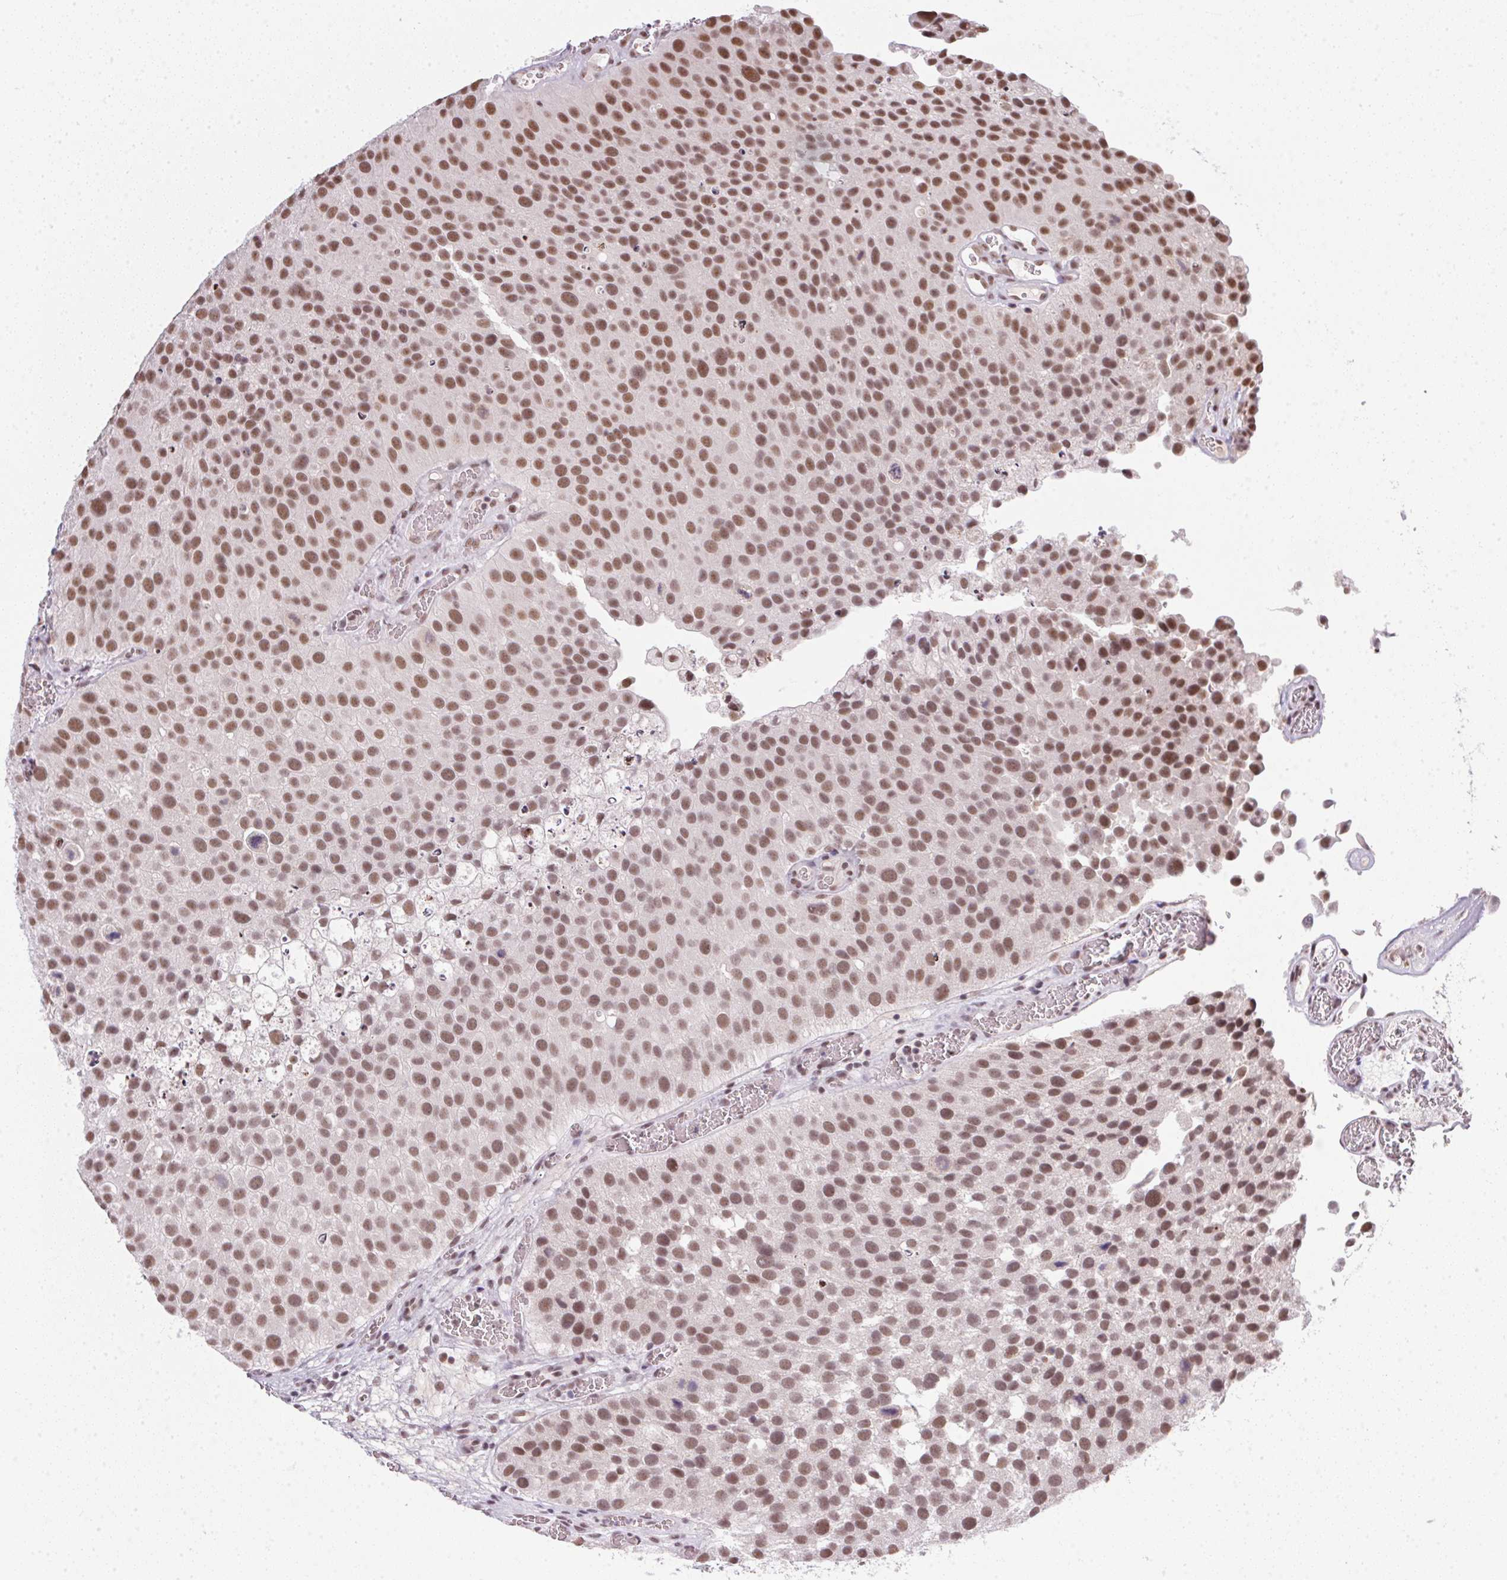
{"staining": {"intensity": "moderate", "quantity": ">75%", "location": "nuclear"}, "tissue": "urothelial cancer", "cell_type": "Tumor cells", "image_type": "cancer", "snomed": [{"axis": "morphology", "description": "Urothelial carcinoma, Low grade"}, {"axis": "topography", "description": "Urinary bladder"}], "caption": "Immunohistochemical staining of urothelial cancer displays moderate nuclear protein expression in approximately >75% of tumor cells. Ihc stains the protein in brown and the nuclei are stained blue.", "gene": "SRSF7", "patient": {"sex": "female", "age": 69}}